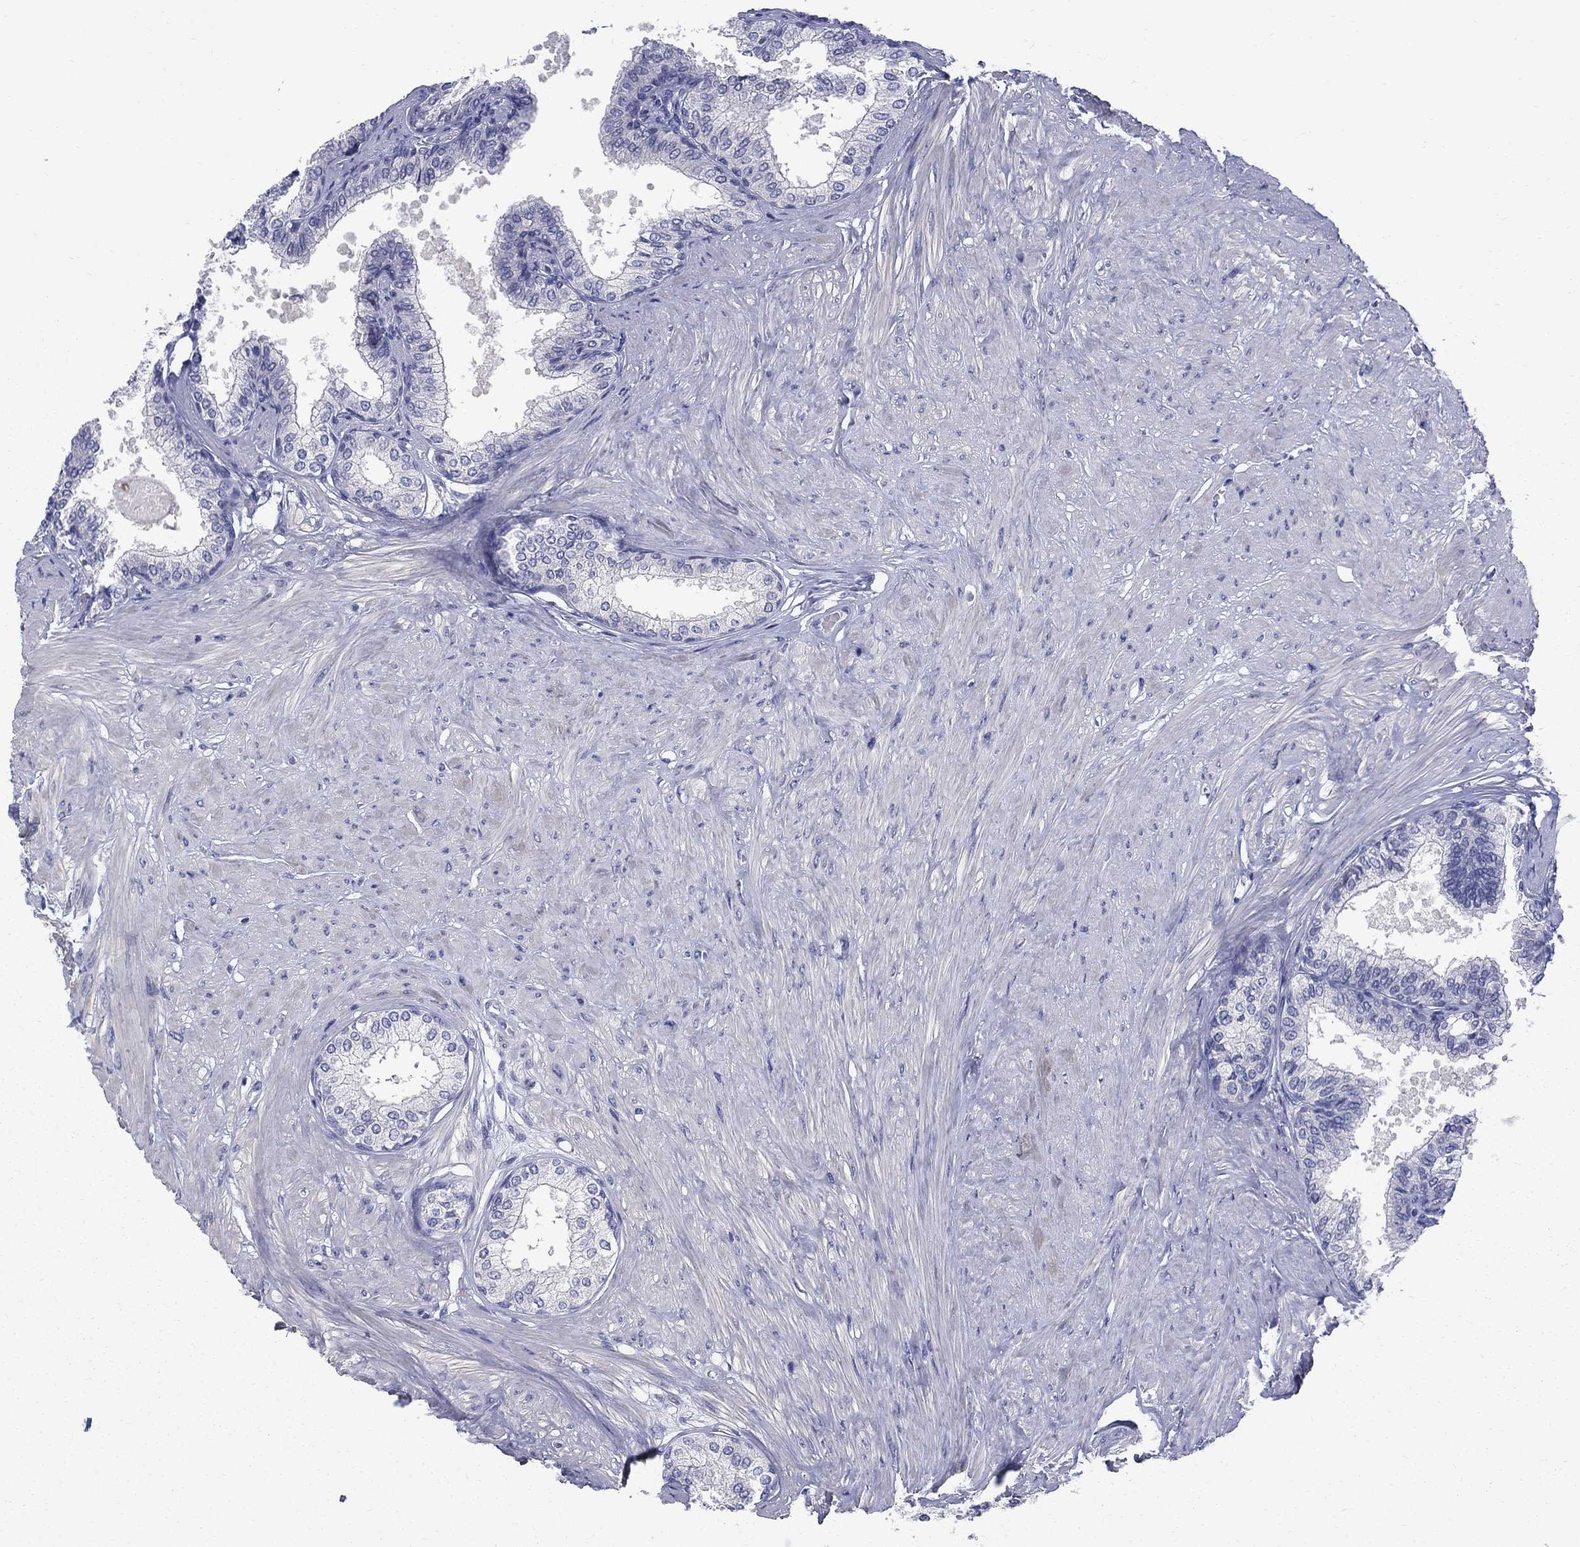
{"staining": {"intensity": "negative", "quantity": "none", "location": "none"}, "tissue": "prostate", "cell_type": "Glandular cells", "image_type": "normal", "snomed": [{"axis": "morphology", "description": "Normal tissue, NOS"}, {"axis": "topography", "description": "Prostate"}], "caption": "Protein analysis of normal prostate reveals no significant positivity in glandular cells. Nuclei are stained in blue.", "gene": "SERPINB2", "patient": {"sex": "male", "age": 63}}